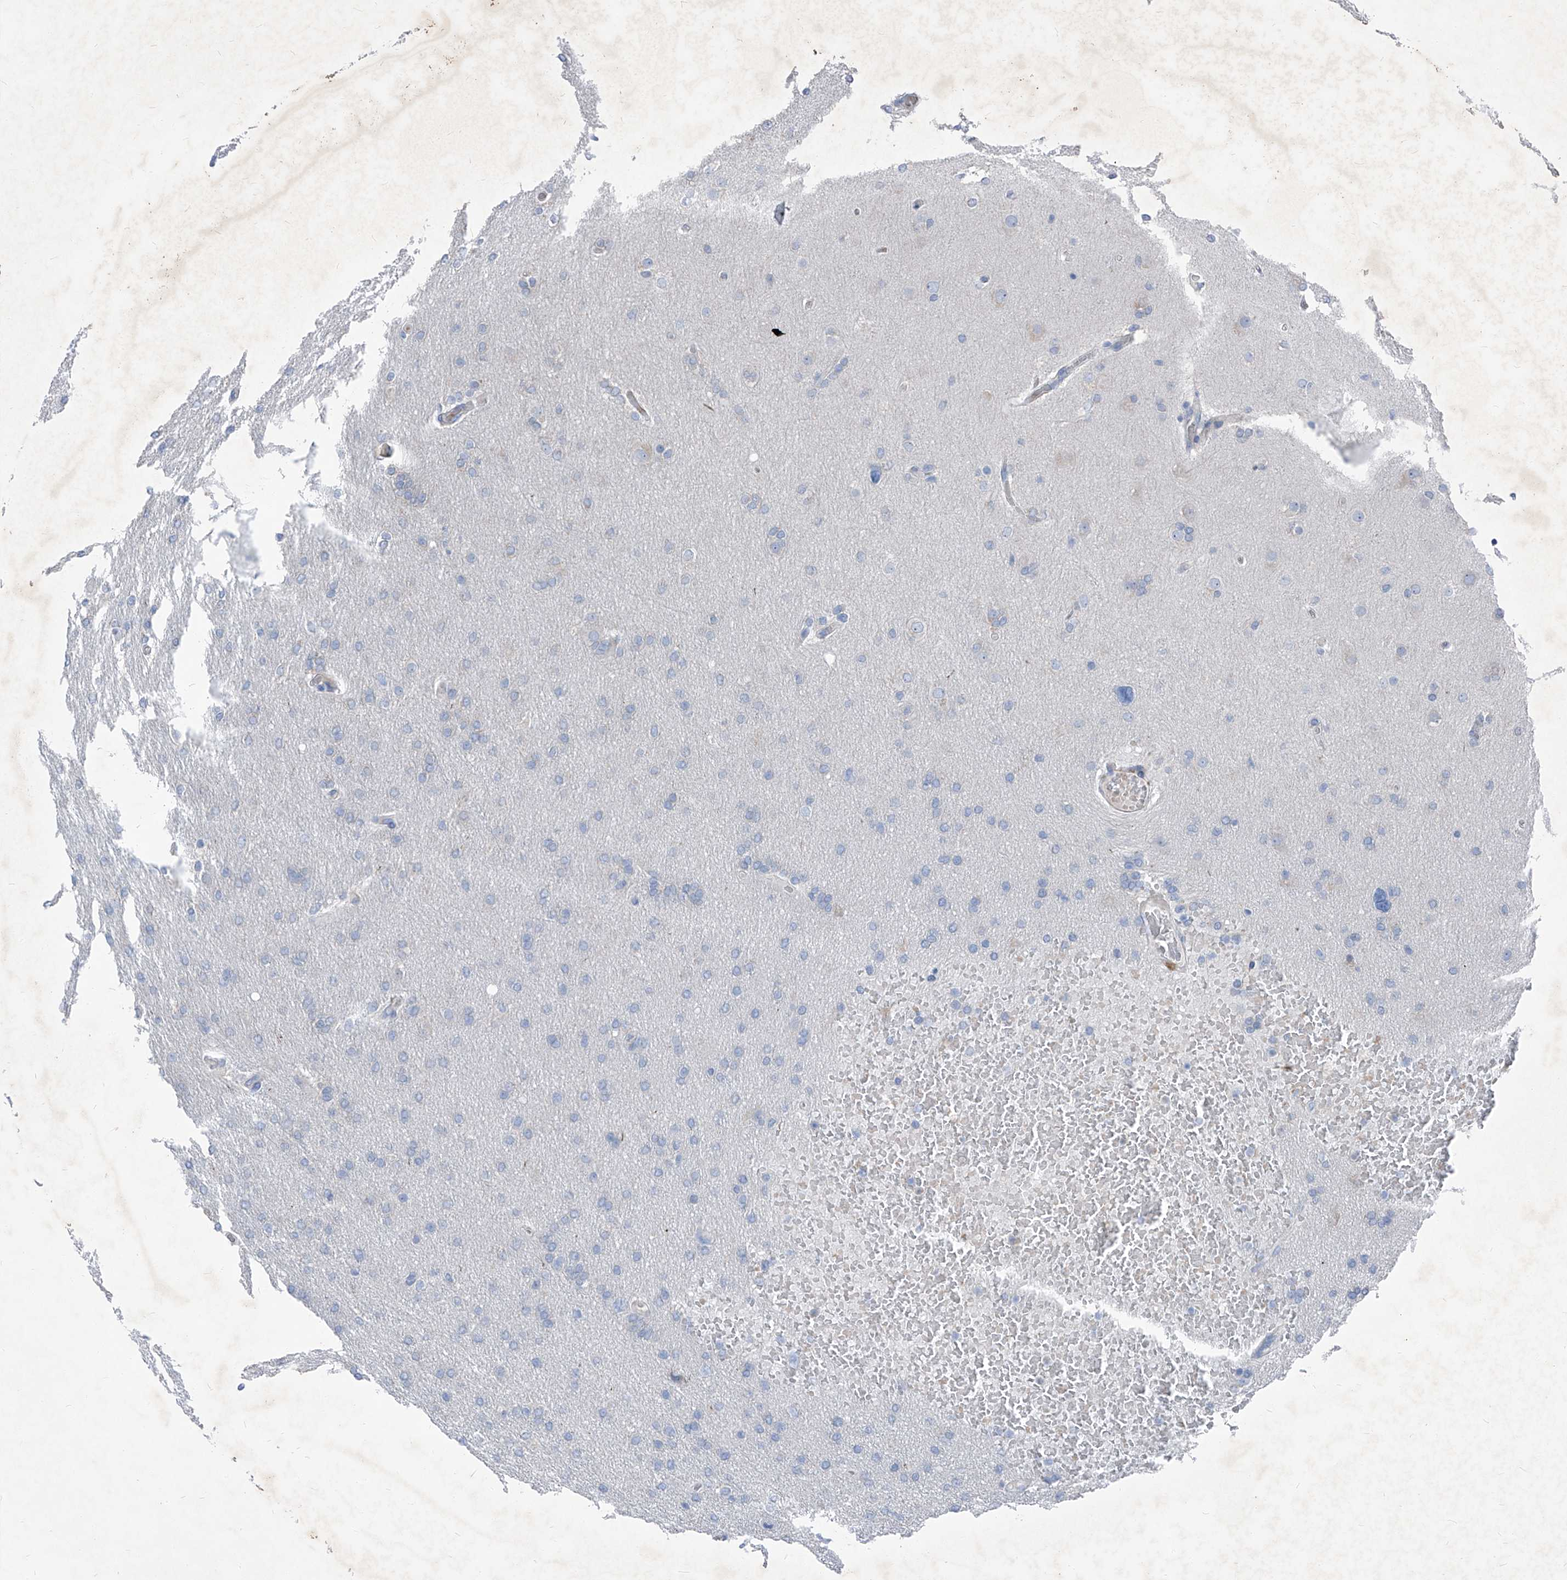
{"staining": {"intensity": "negative", "quantity": "none", "location": "none"}, "tissue": "glioma", "cell_type": "Tumor cells", "image_type": "cancer", "snomed": [{"axis": "morphology", "description": "Glioma, malignant, High grade"}, {"axis": "topography", "description": "Cerebral cortex"}], "caption": "Immunohistochemistry (IHC) of human malignant glioma (high-grade) demonstrates no staining in tumor cells.", "gene": "IFI27", "patient": {"sex": "female", "age": 36}}